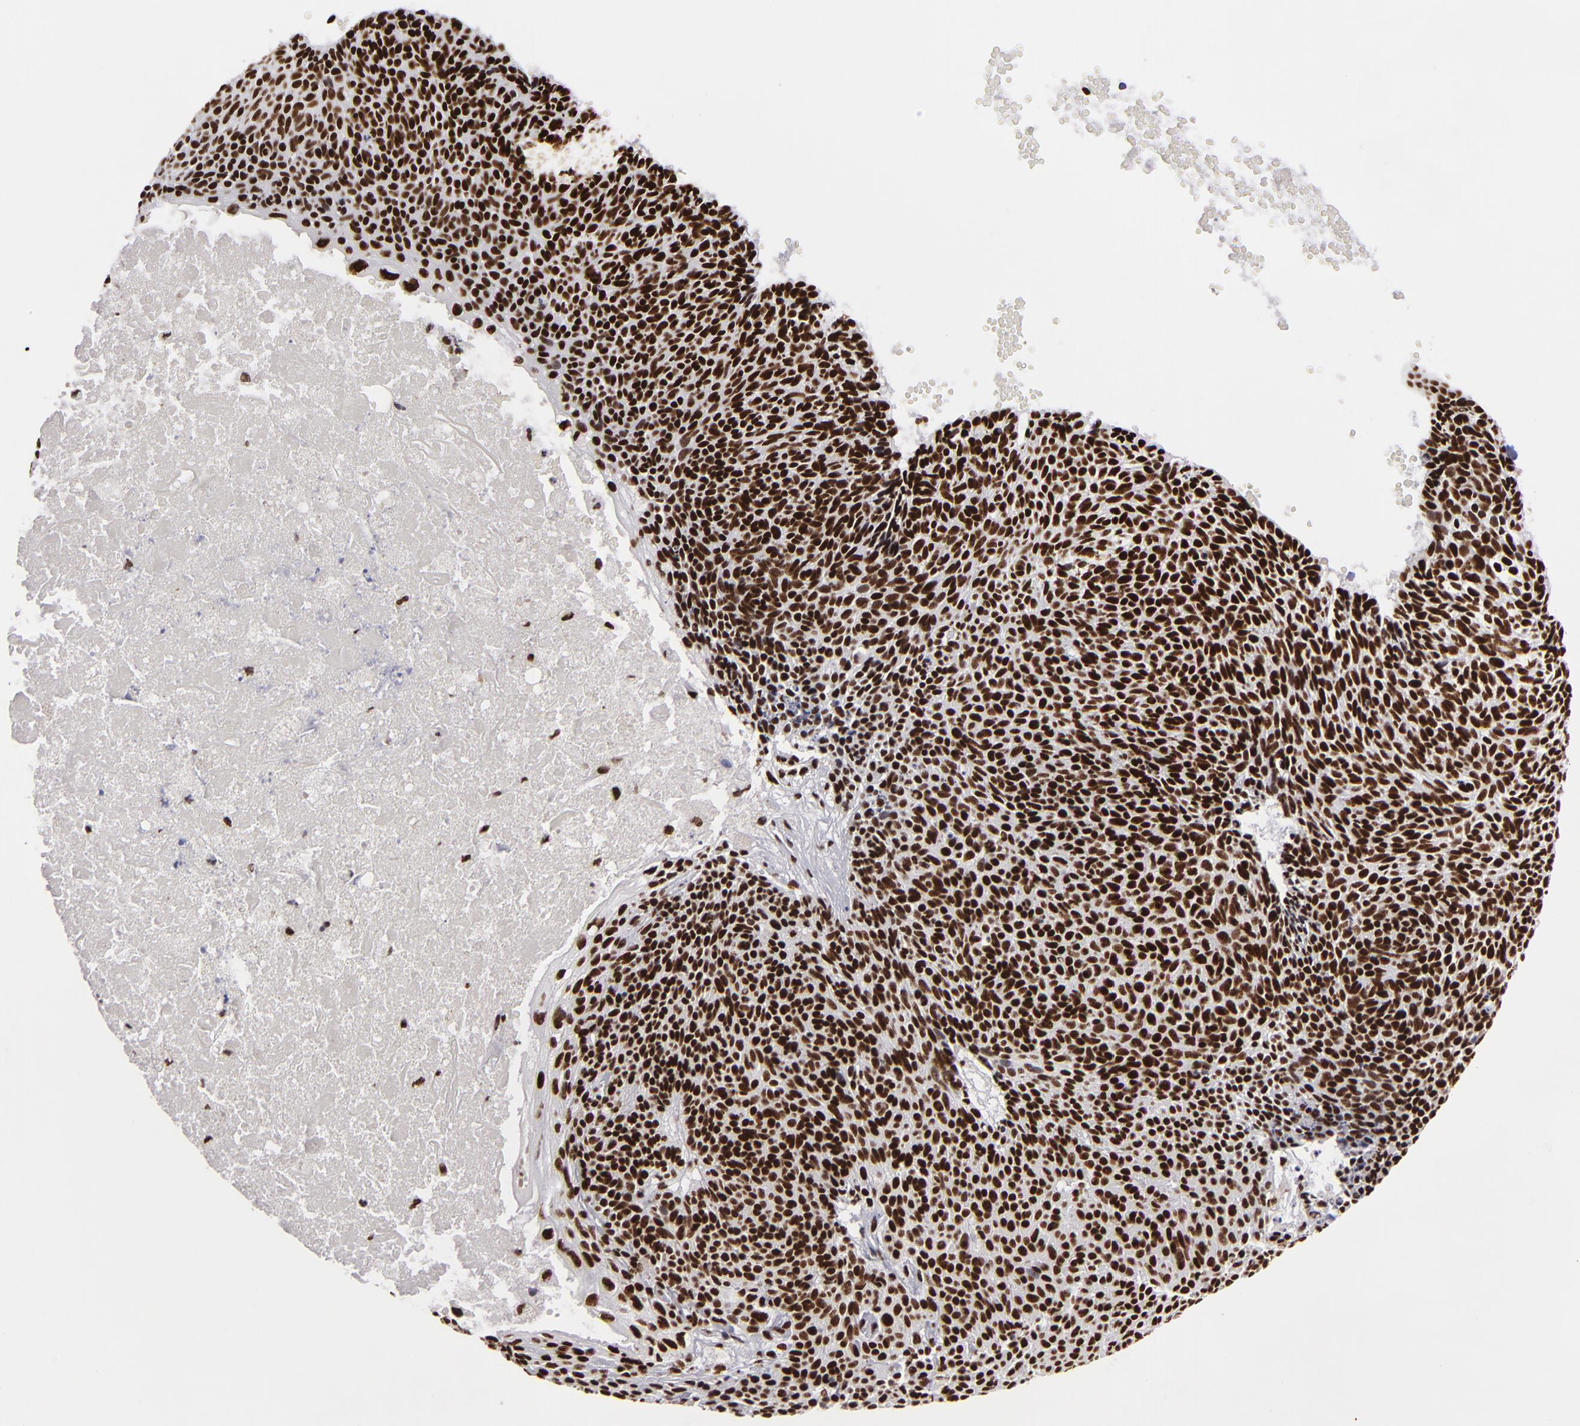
{"staining": {"intensity": "strong", "quantity": ">75%", "location": "nuclear"}, "tissue": "skin cancer", "cell_type": "Tumor cells", "image_type": "cancer", "snomed": [{"axis": "morphology", "description": "Basal cell carcinoma"}, {"axis": "topography", "description": "Skin"}], "caption": "Brown immunohistochemical staining in human skin basal cell carcinoma reveals strong nuclear positivity in approximately >75% of tumor cells.", "gene": "SAFB", "patient": {"sex": "male", "age": 84}}